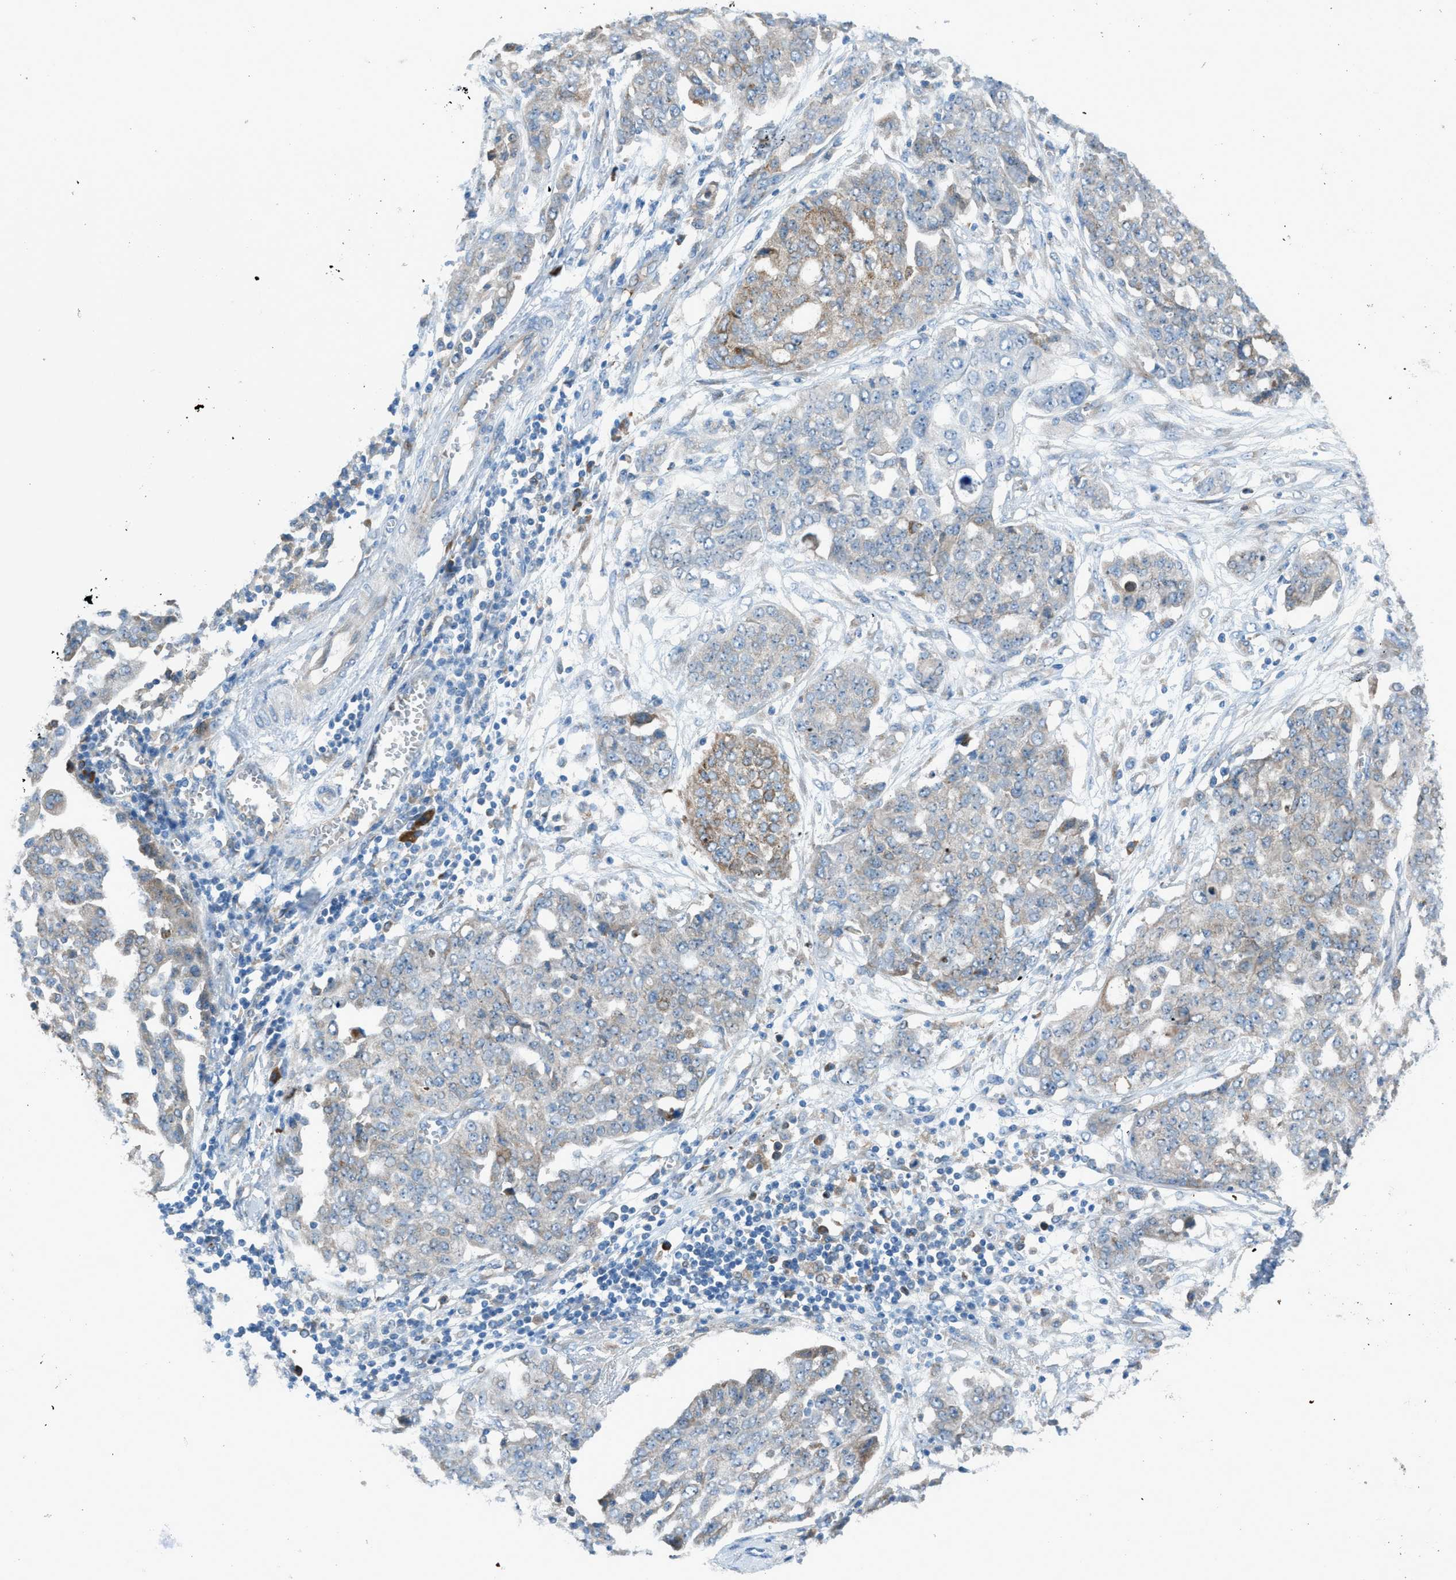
{"staining": {"intensity": "moderate", "quantity": "<25%", "location": "cytoplasmic/membranous"}, "tissue": "ovarian cancer", "cell_type": "Tumor cells", "image_type": "cancer", "snomed": [{"axis": "morphology", "description": "Cystadenocarcinoma, serous, NOS"}, {"axis": "topography", "description": "Soft tissue"}, {"axis": "topography", "description": "Ovary"}], "caption": "Protein expression analysis of serous cystadenocarcinoma (ovarian) displays moderate cytoplasmic/membranous staining in about <25% of tumor cells. The protein is shown in brown color, while the nuclei are stained blue.", "gene": "HEG1", "patient": {"sex": "female", "age": 57}}